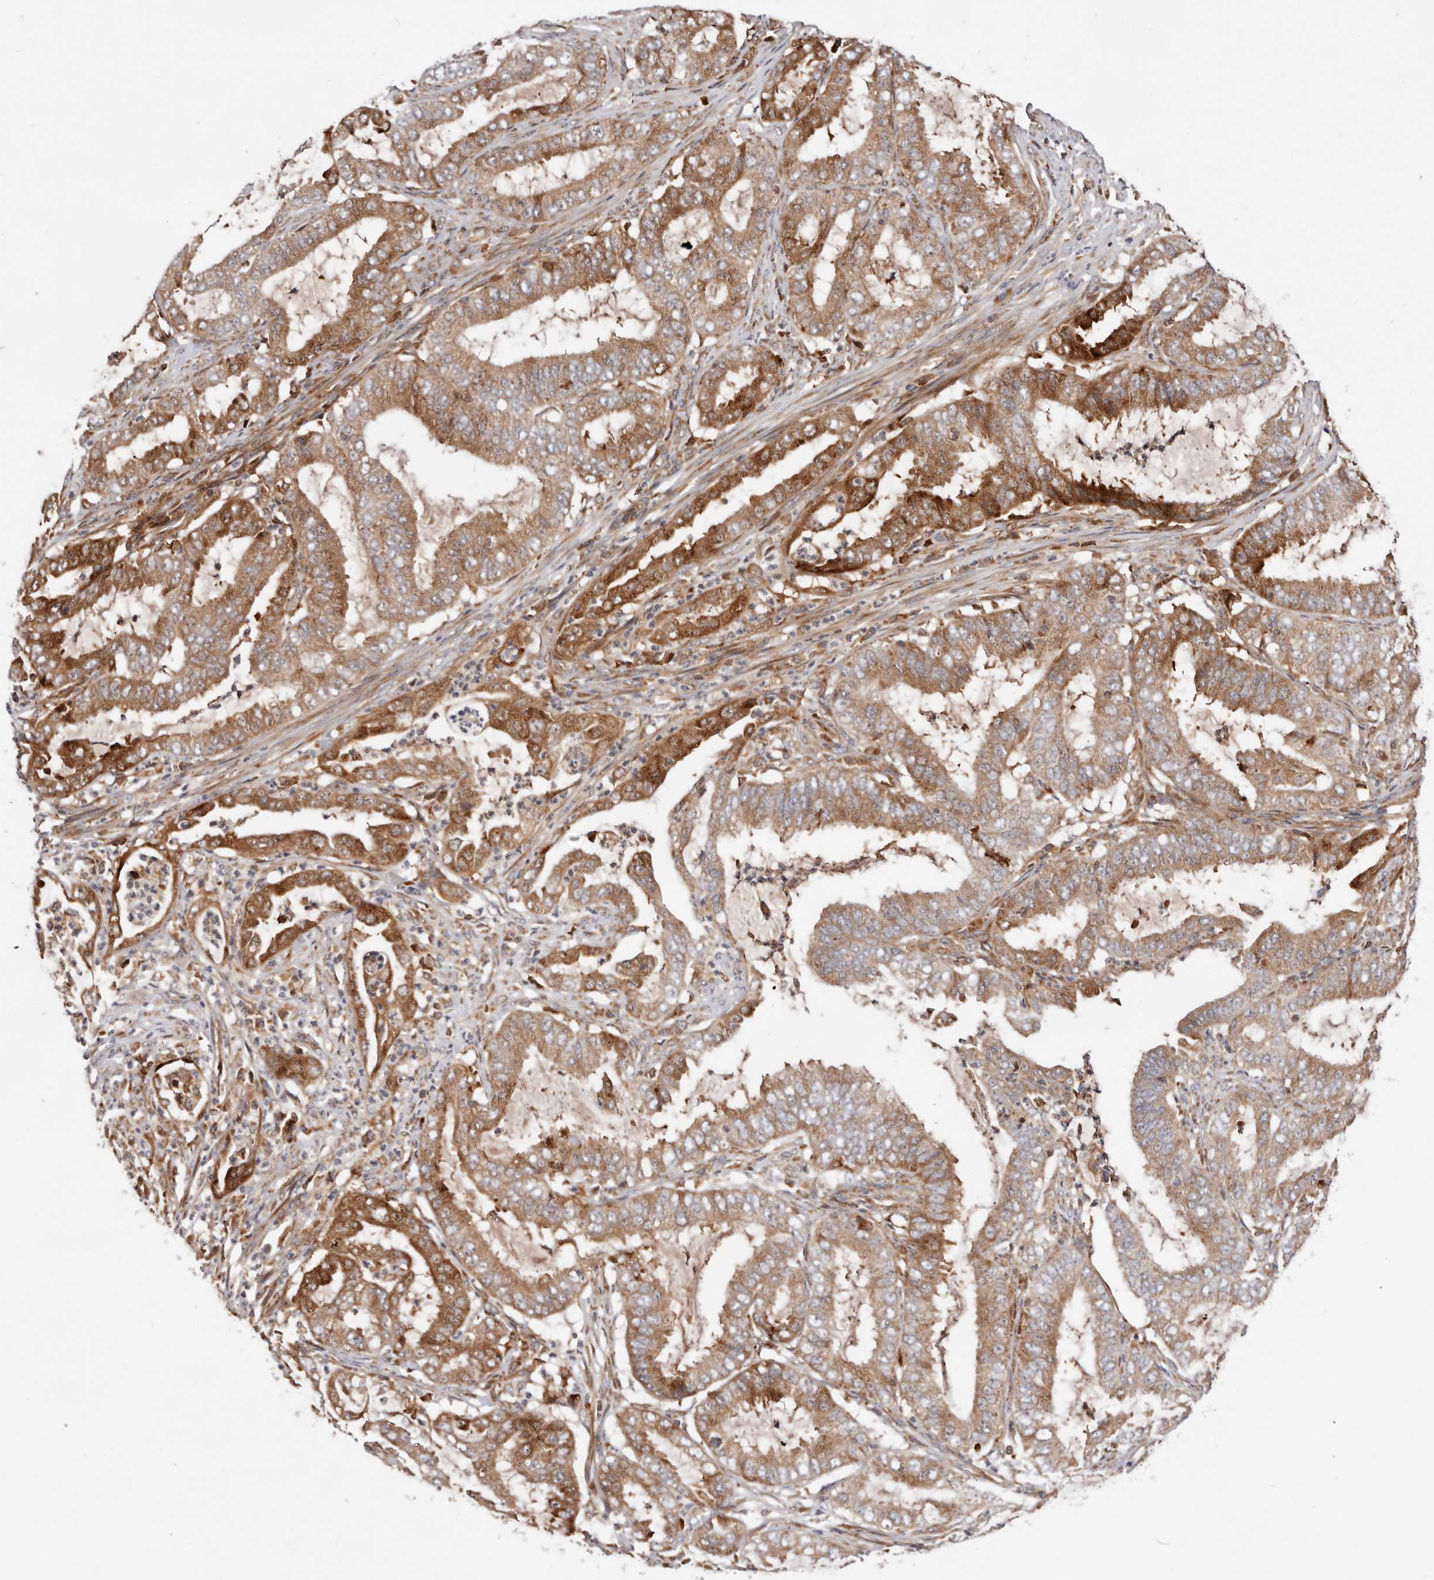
{"staining": {"intensity": "strong", "quantity": ">75%", "location": "cytoplasmic/membranous"}, "tissue": "endometrial cancer", "cell_type": "Tumor cells", "image_type": "cancer", "snomed": [{"axis": "morphology", "description": "Adenocarcinoma, NOS"}, {"axis": "topography", "description": "Endometrium"}], "caption": "Tumor cells display high levels of strong cytoplasmic/membranous positivity in approximately >75% of cells in endometrial cancer. (Stains: DAB in brown, nuclei in blue, Microscopy: brightfield microscopy at high magnification).", "gene": "RNF213", "patient": {"sex": "female", "age": 51}}